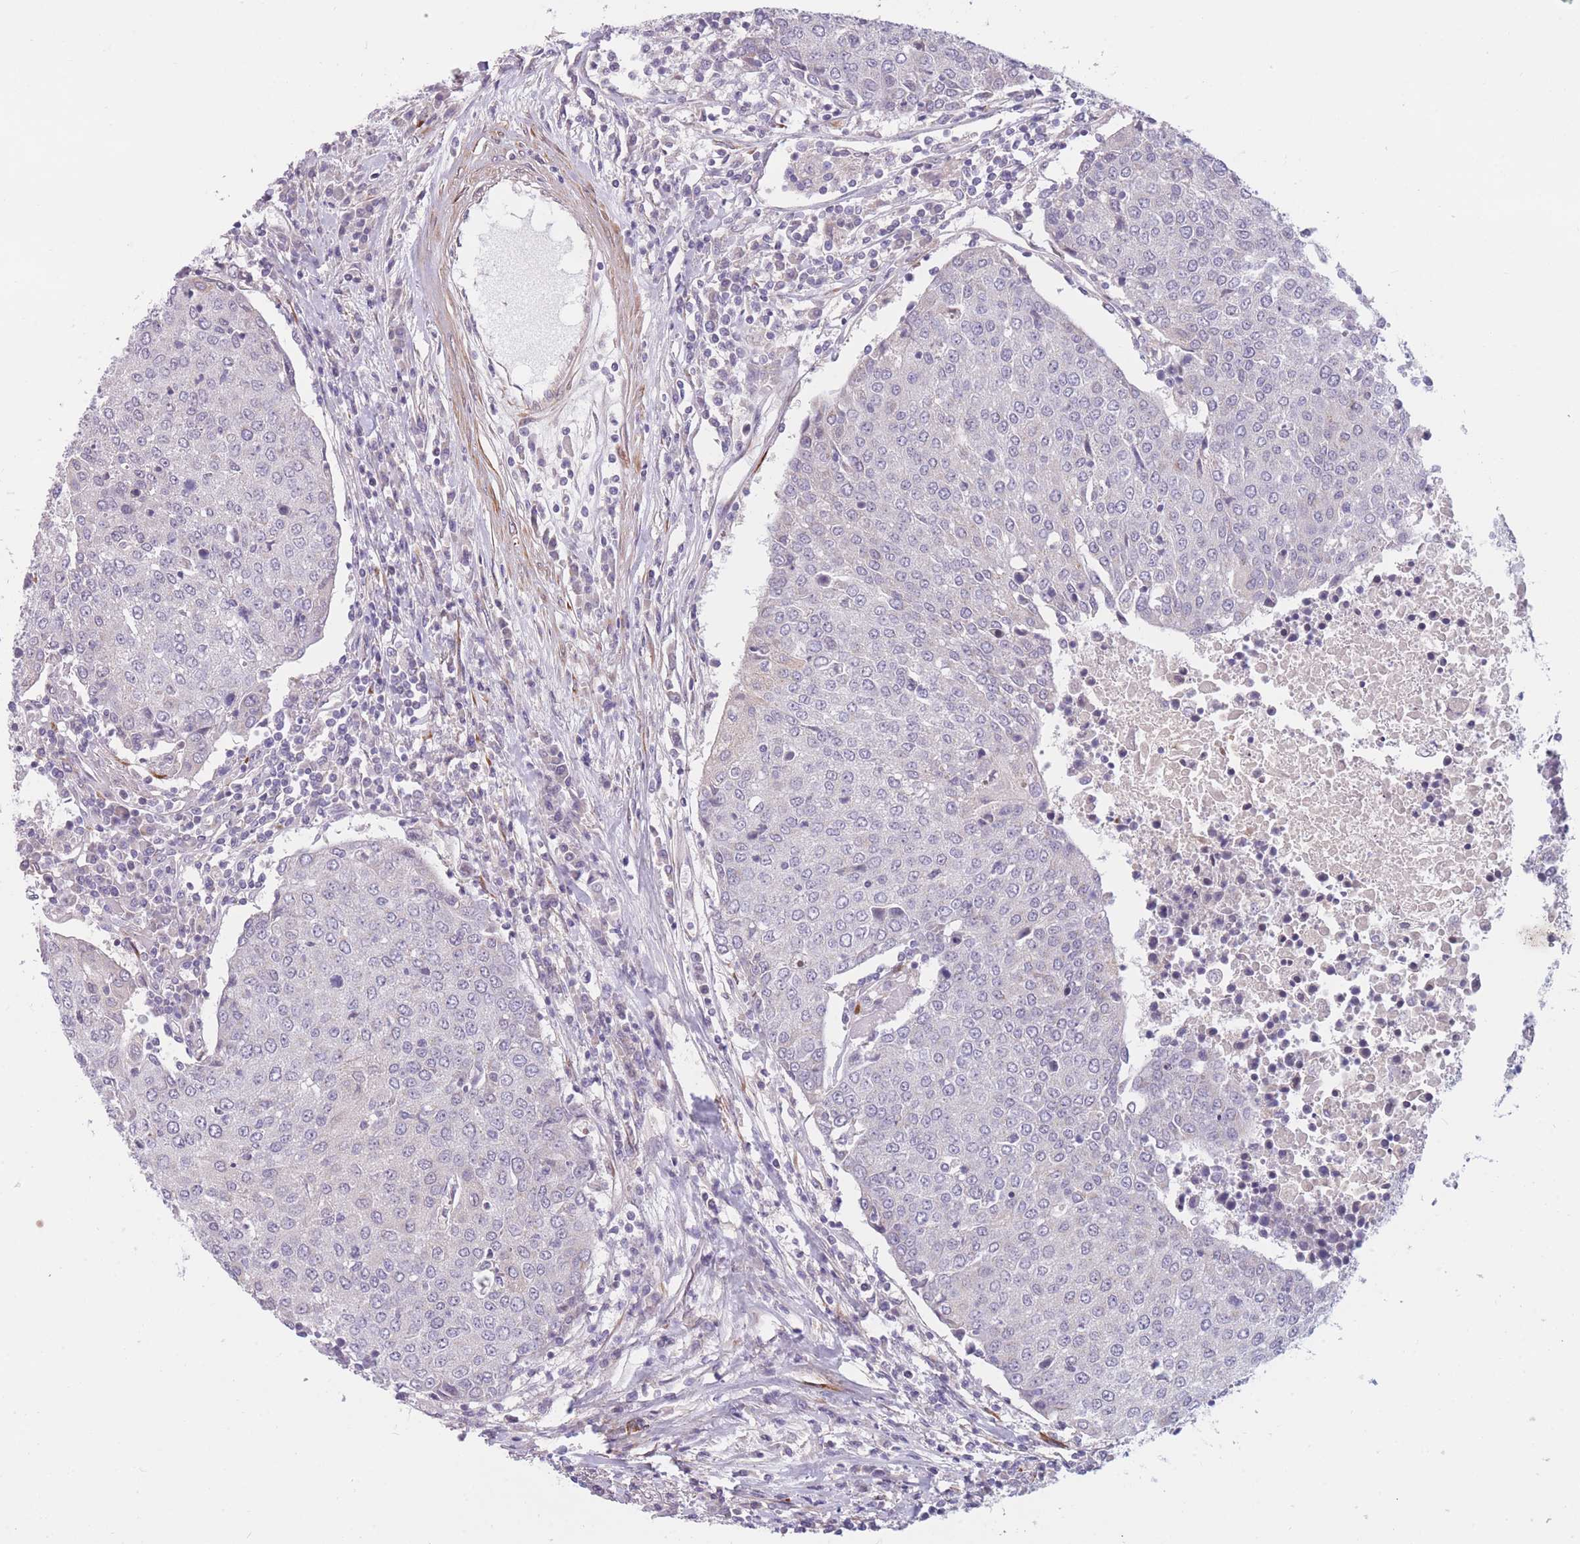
{"staining": {"intensity": "negative", "quantity": "none", "location": "none"}, "tissue": "urothelial cancer", "cell_type": "Tumor cells", "image_type": "cancer", "snomed": [{"axis": "morphology", "description": "Urothelial carcinoma, High grade"}, {"axis": "topography", "description": "Urinary bladder"}], "caption": "Tumor cells show no significant protein positivity in urothelial cancer. (Brightfield microscopy of DAB immunohistochemistry (IHC) at high magnification).", "gene": "CCNQ", "patient": {"sex": "female", "age": 85}}